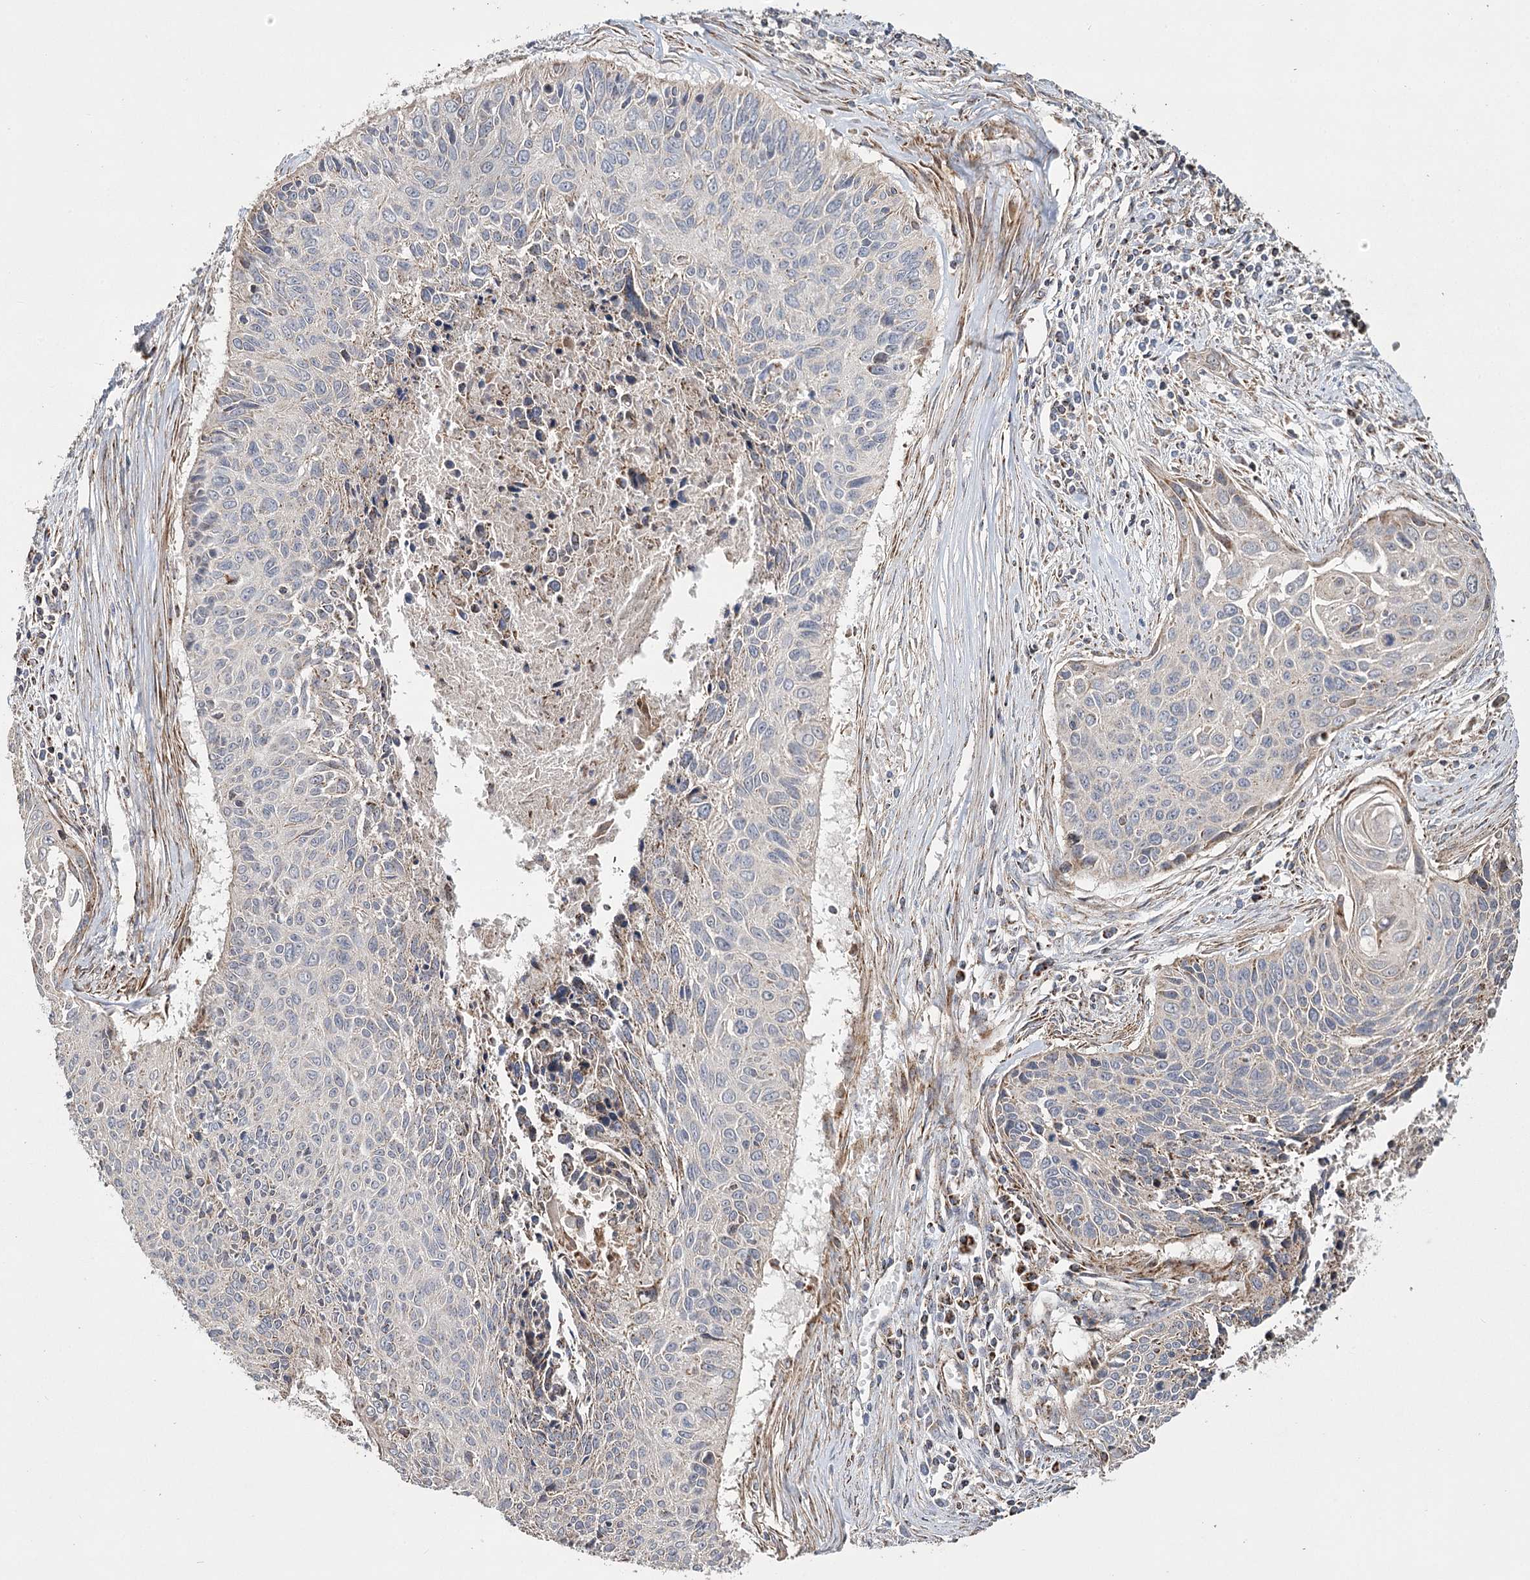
{"staining": {"intensity": "negative", "quantity": "none", "location": "none"}, "tissue": "cervical cancer", "cell_type": "Tumor cells", "image_type": "cancer", "snomed": [{"axis": "morphology", "description": "Squamous cell carcinoma, NOS"}, {"axis": "topography", "description": "Cervix"}], "caption": "Human squamous cell carcinoma (cervical) stained for a protein using immunohistochemistry demonstrates no expression in tumor cells.", "gene": "RANBP3L", "patient": {"sex": "female", "age": 55}}